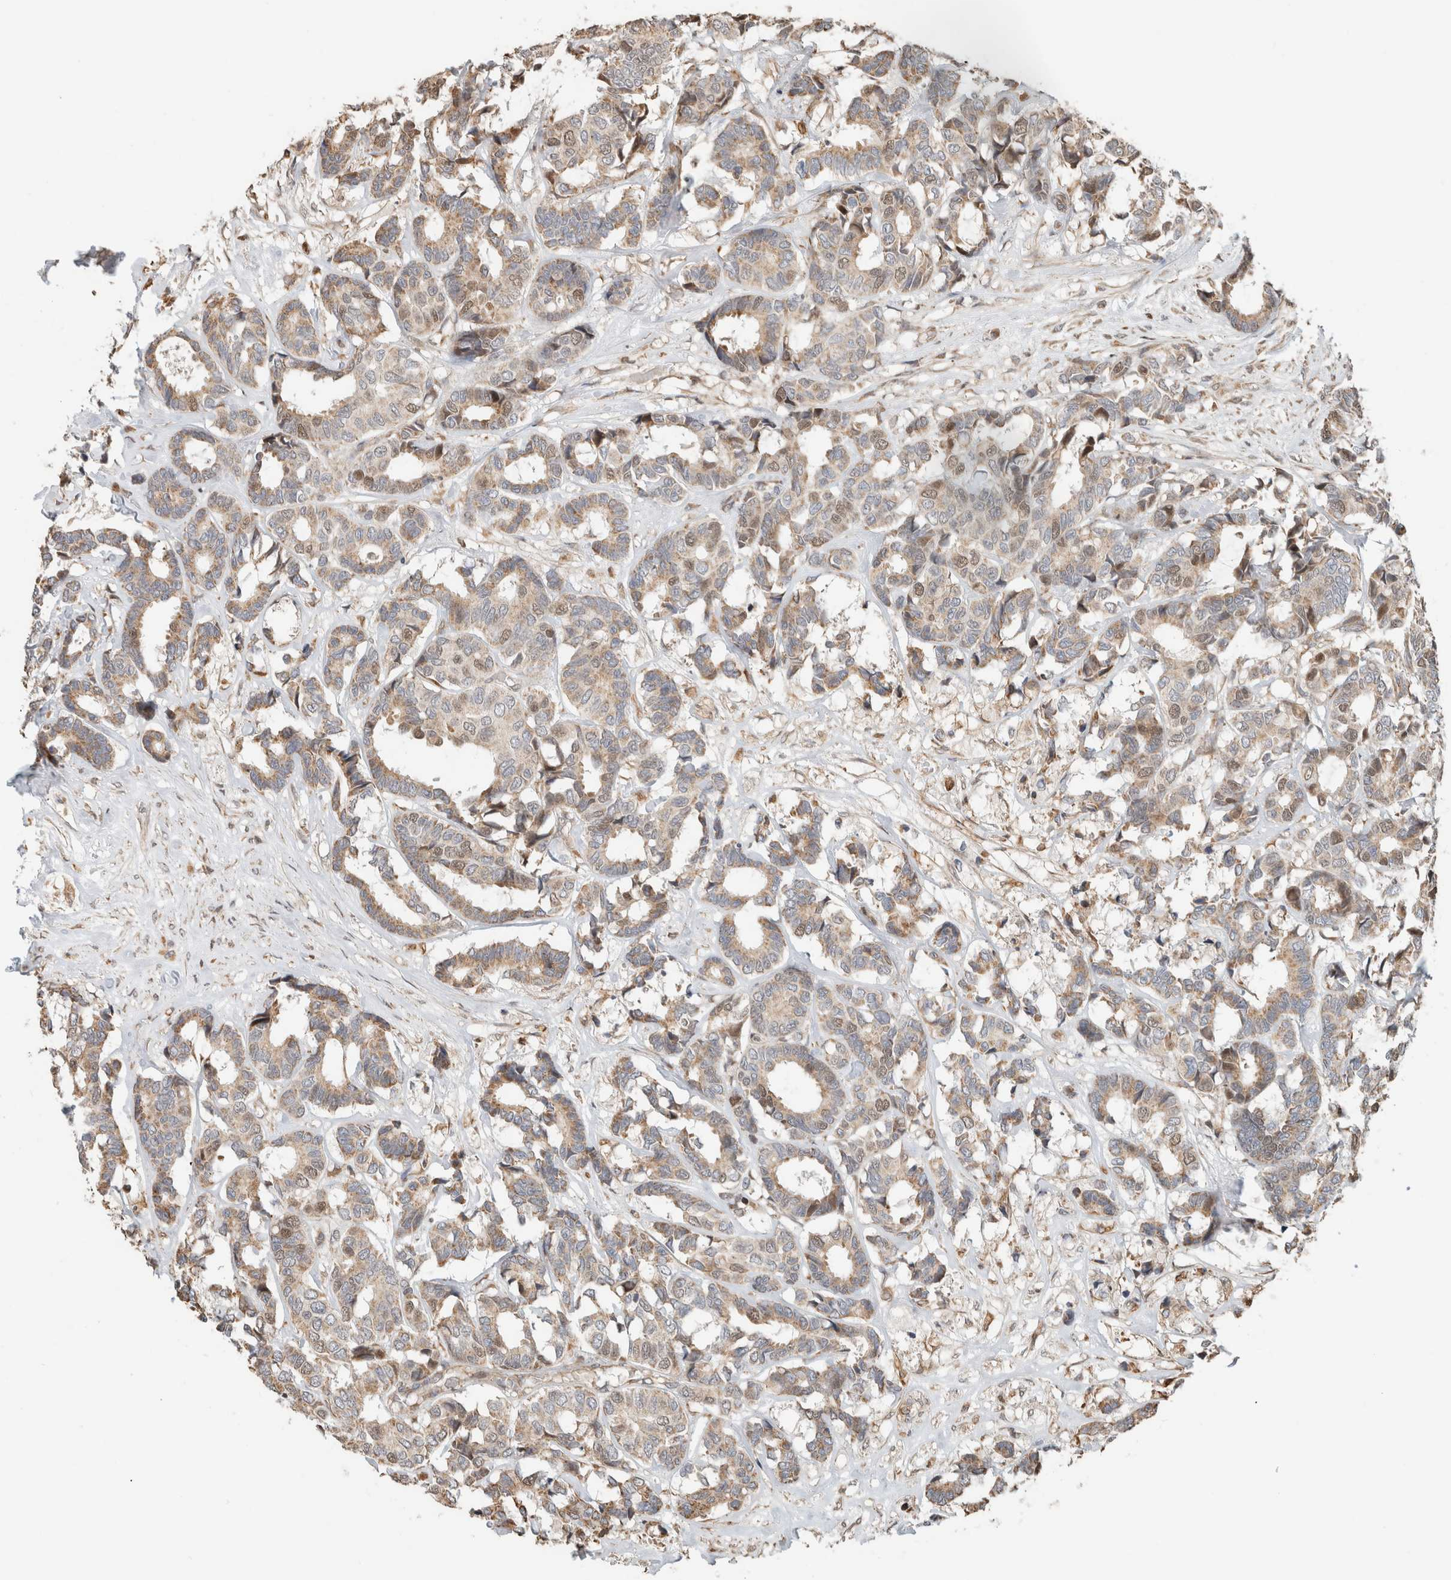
{"staining": {"intensity": "weak", "quantity": ">75%", "location": "cytoplasmic/membranous"}, "tissue": "breast cancer", "cell_type": "Tumor cells", "image_type": "cancer", "snomed": [{"axis": "morphology", "description": "Duct carcinoma"}, {"axis": "topography", "description": "Breast"}], "caption": "A brown stain highlights weak cytoplasmic/membranous staining of a protein in human infiltrating ductal carcinoma (breast) tumor cells.", "gene": "GINS4", "patient": {"sex": "female", "age": 87}}